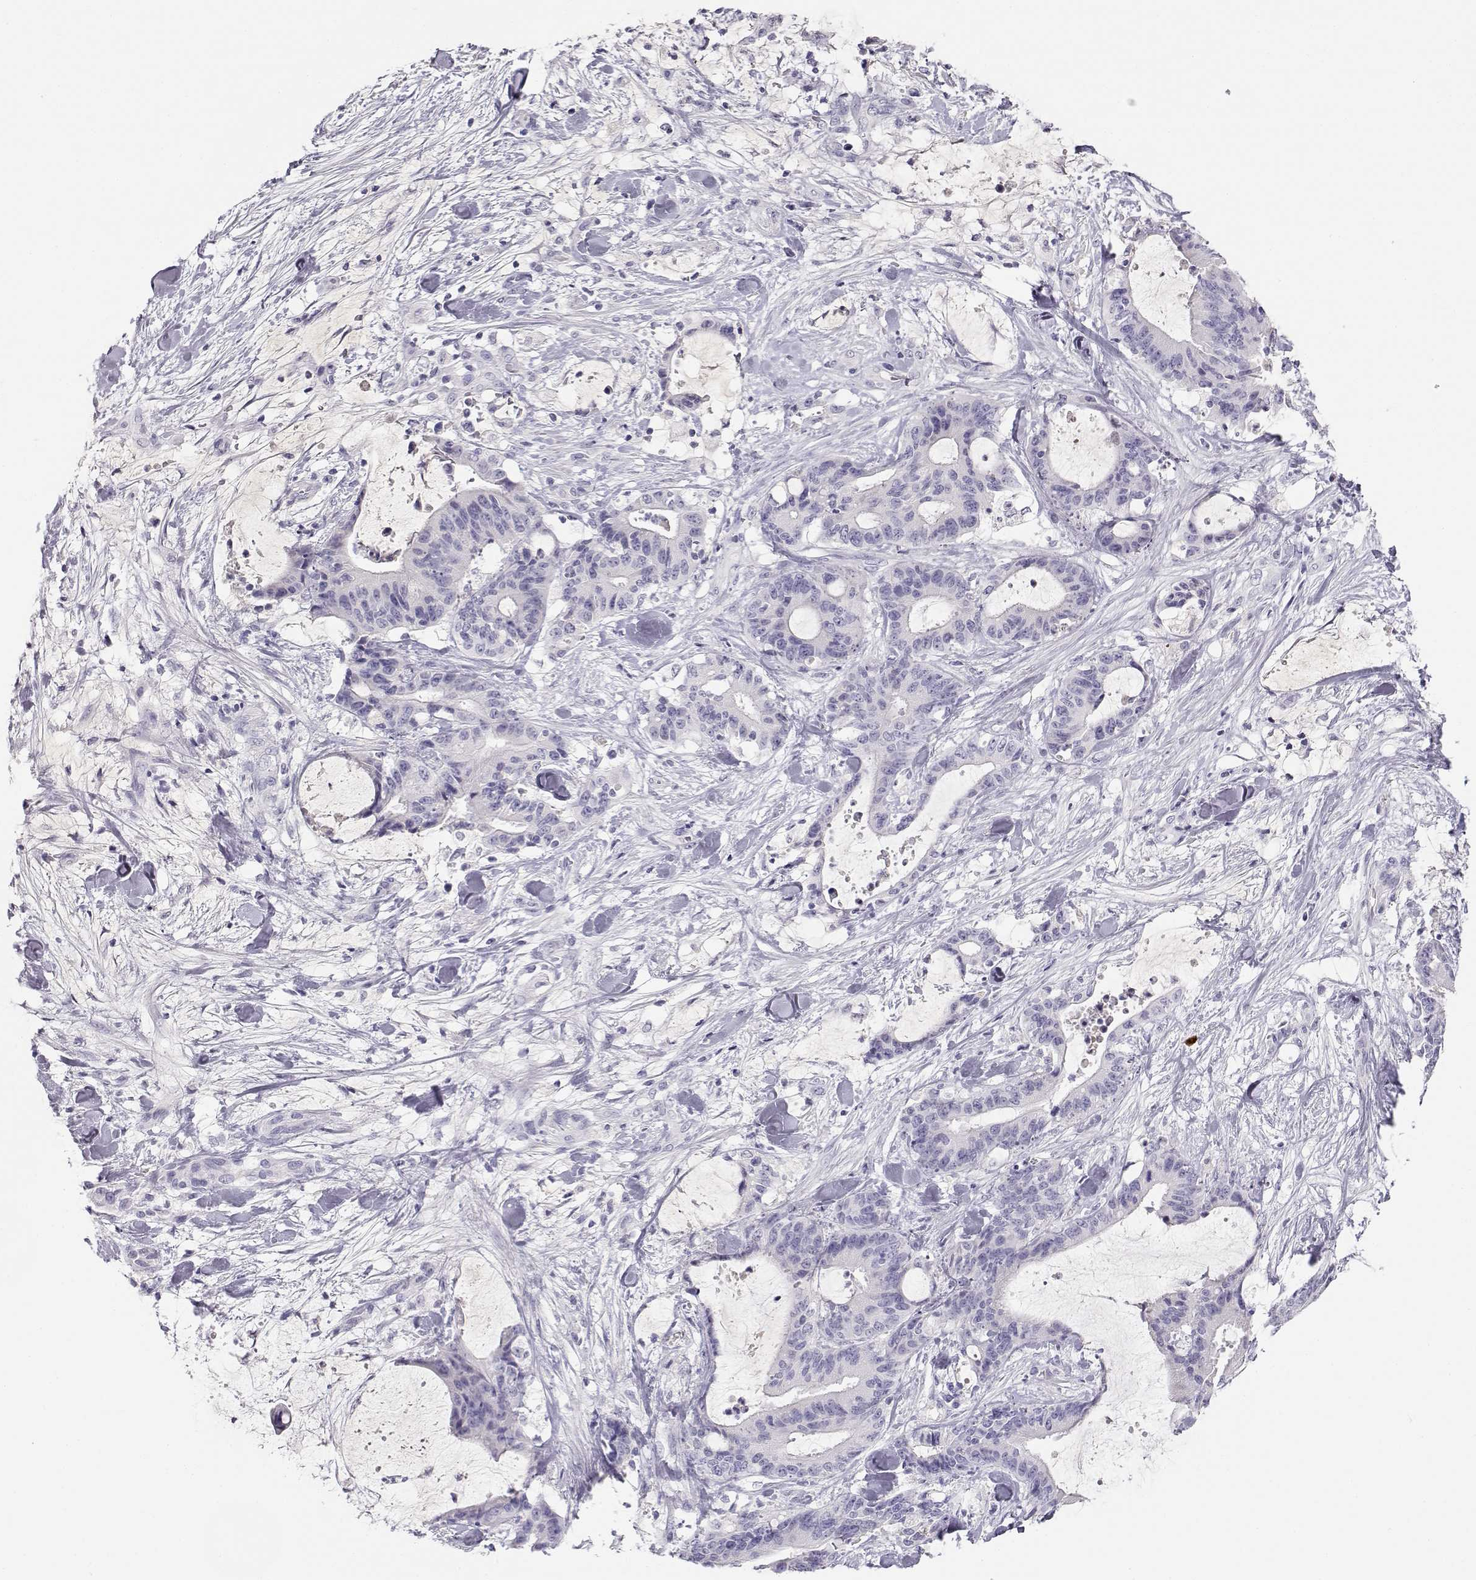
{"staining": {"intensity": "negative", "quantity": "none", "location": "none"}, "tissue": "liver cancer", "cell_type": "Tumor cells", "image_type": "cancer", "snomed": [{"axis": "morphology", "description": "Cholangiocarcinoma"}, {"axis": "topography", "description": "Liver"}], "caption": "A micrograph of liver cancer stained for a protein demonstrates no brown staining in tumor cells.", "gene": "GPR174", "patient": {"sex": "female", "age": 73}}